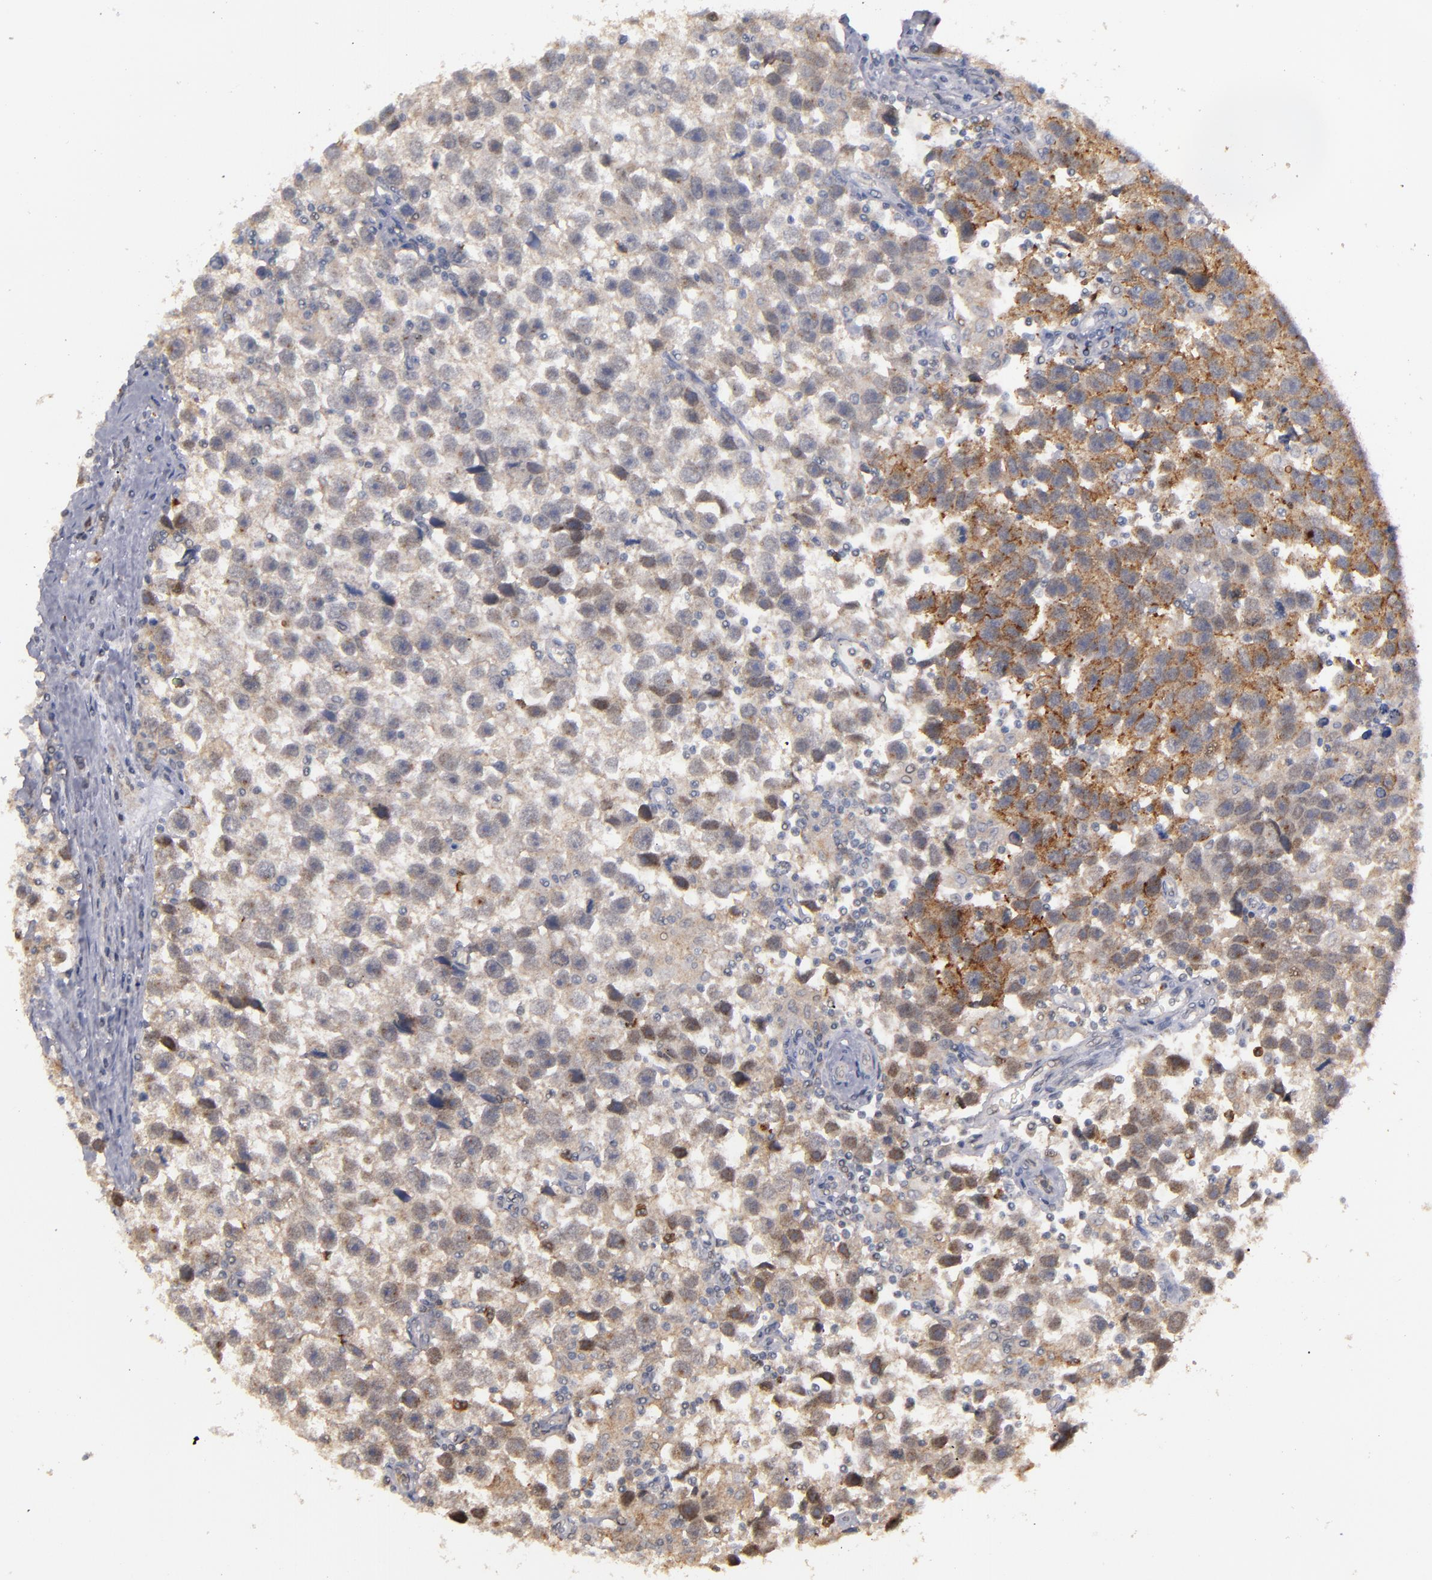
{"staining": {"intensity": "moderate", "quantity": "<25%", "location": "cytoplasmic/membranous"}, "tissue": "testis cancer", "cell_type": "Tumor cells", "image_type": "cancer", "snomed": [{"axis": "morphology", "description": "Seminoma, NOS"}, {"axis": "topography", "description": "Testis"}], "caption": "The histopathology image reveals a brown stain indicating the presence of a protein in the cytoplasmic/membranous of tumor cells in testis cancer (seminoma). (DAB IHC, brown staining for protein, blue staining for nuclei).", "gene": "STX3", "patient": {"sex": "male", "age": 43}}